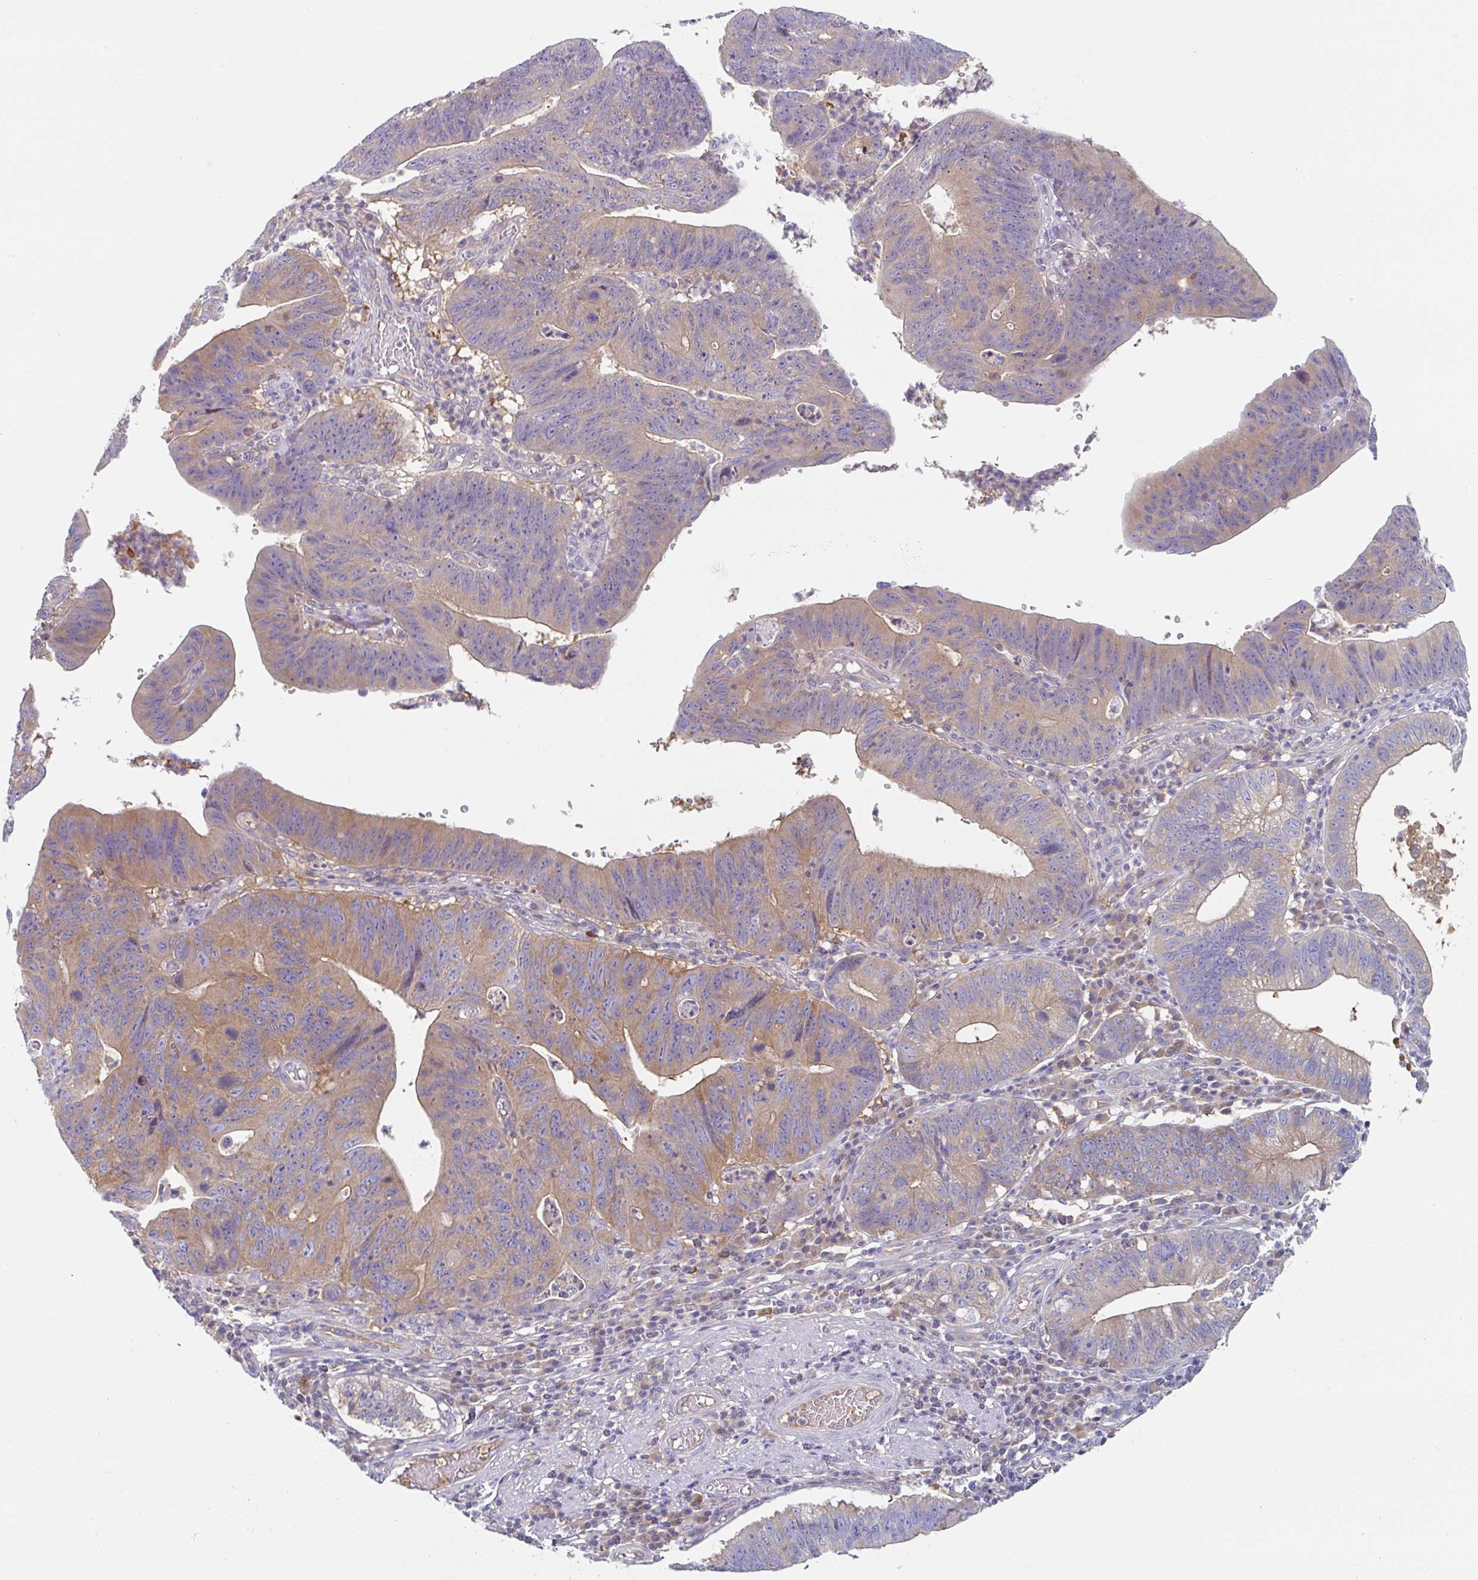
{"staining": {"intensity": "moderate", "quantity": "<25%", "location": "cytoplasmic/membranous"}, "tissue": "stomach cancer", "cell_type": "Tumor cells", "image_type": "cancer", "snomed": [{"axis": "morphology", "description": "Adenocarcinoma, NOS"}, {"axis": "topography", "description": "Stomach"}], "caption": "Tumor cells display moderate cytoplasmic/membranous expression in about <25% of cells in stomach adenocarcinoma. Nuclei are stained in blue.", "gene": "AMPD2", "patient": {"sex": "male", "age": 59}}